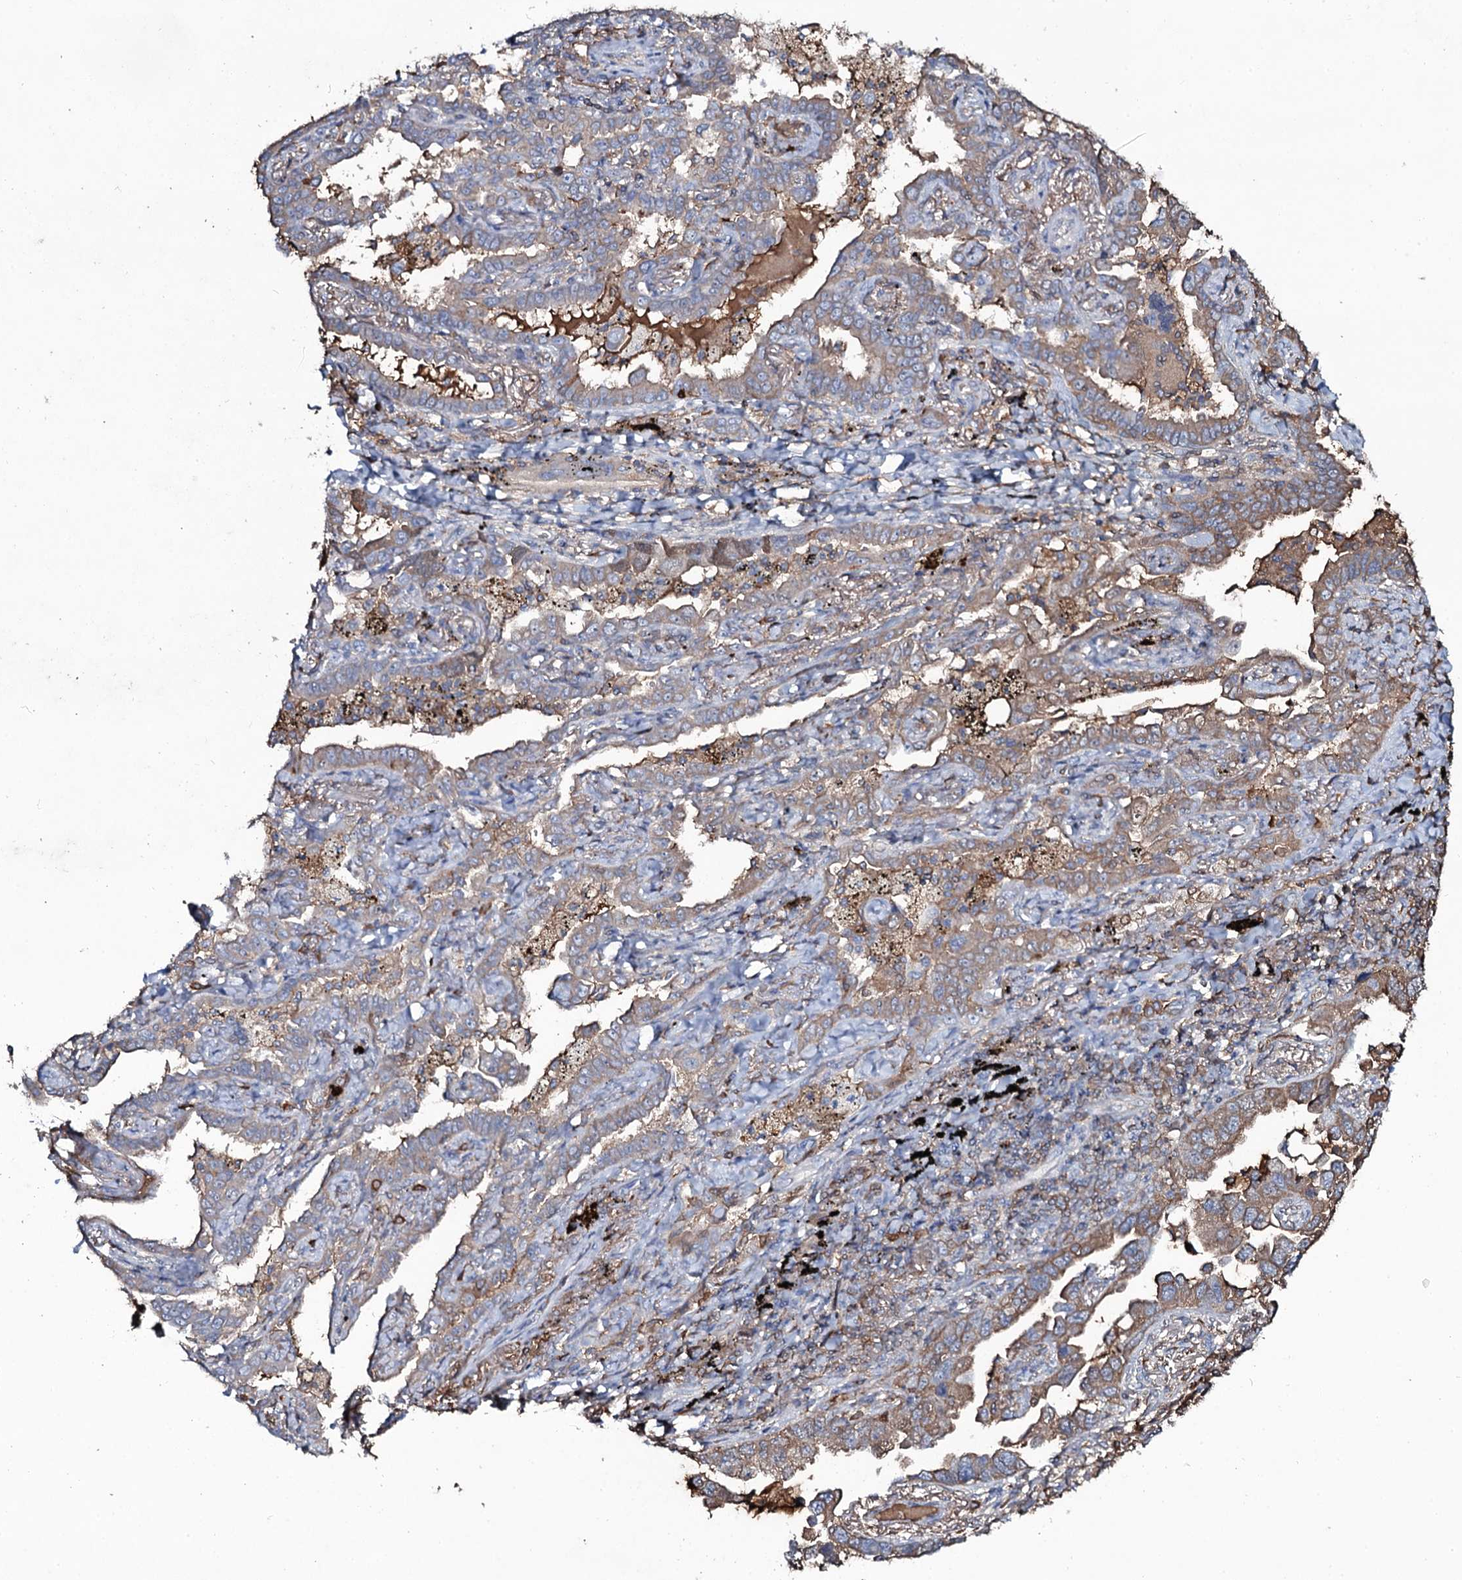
{"staining": {"intensity": "moderate", "quantity": "25%-75%", "location": "cytoplasmic/membranous"}, "tissue": "lung cancer", "cell_type": "Tumor cells", "image_type": "cancer", "snomed": [{"axis": "morphology", "description": "Adenocarcinoma, NOS"}, {"axis": "topography", "description": "Lung"}], "caption": "Immunohistochemical staining of human lung cancer demonstrates moderate cytoplasmic/membranous protein staining in approximately 25%-75% of tumor cells.", "gene": "EDN1", "patient": {"sex": "male", "age": 67}}